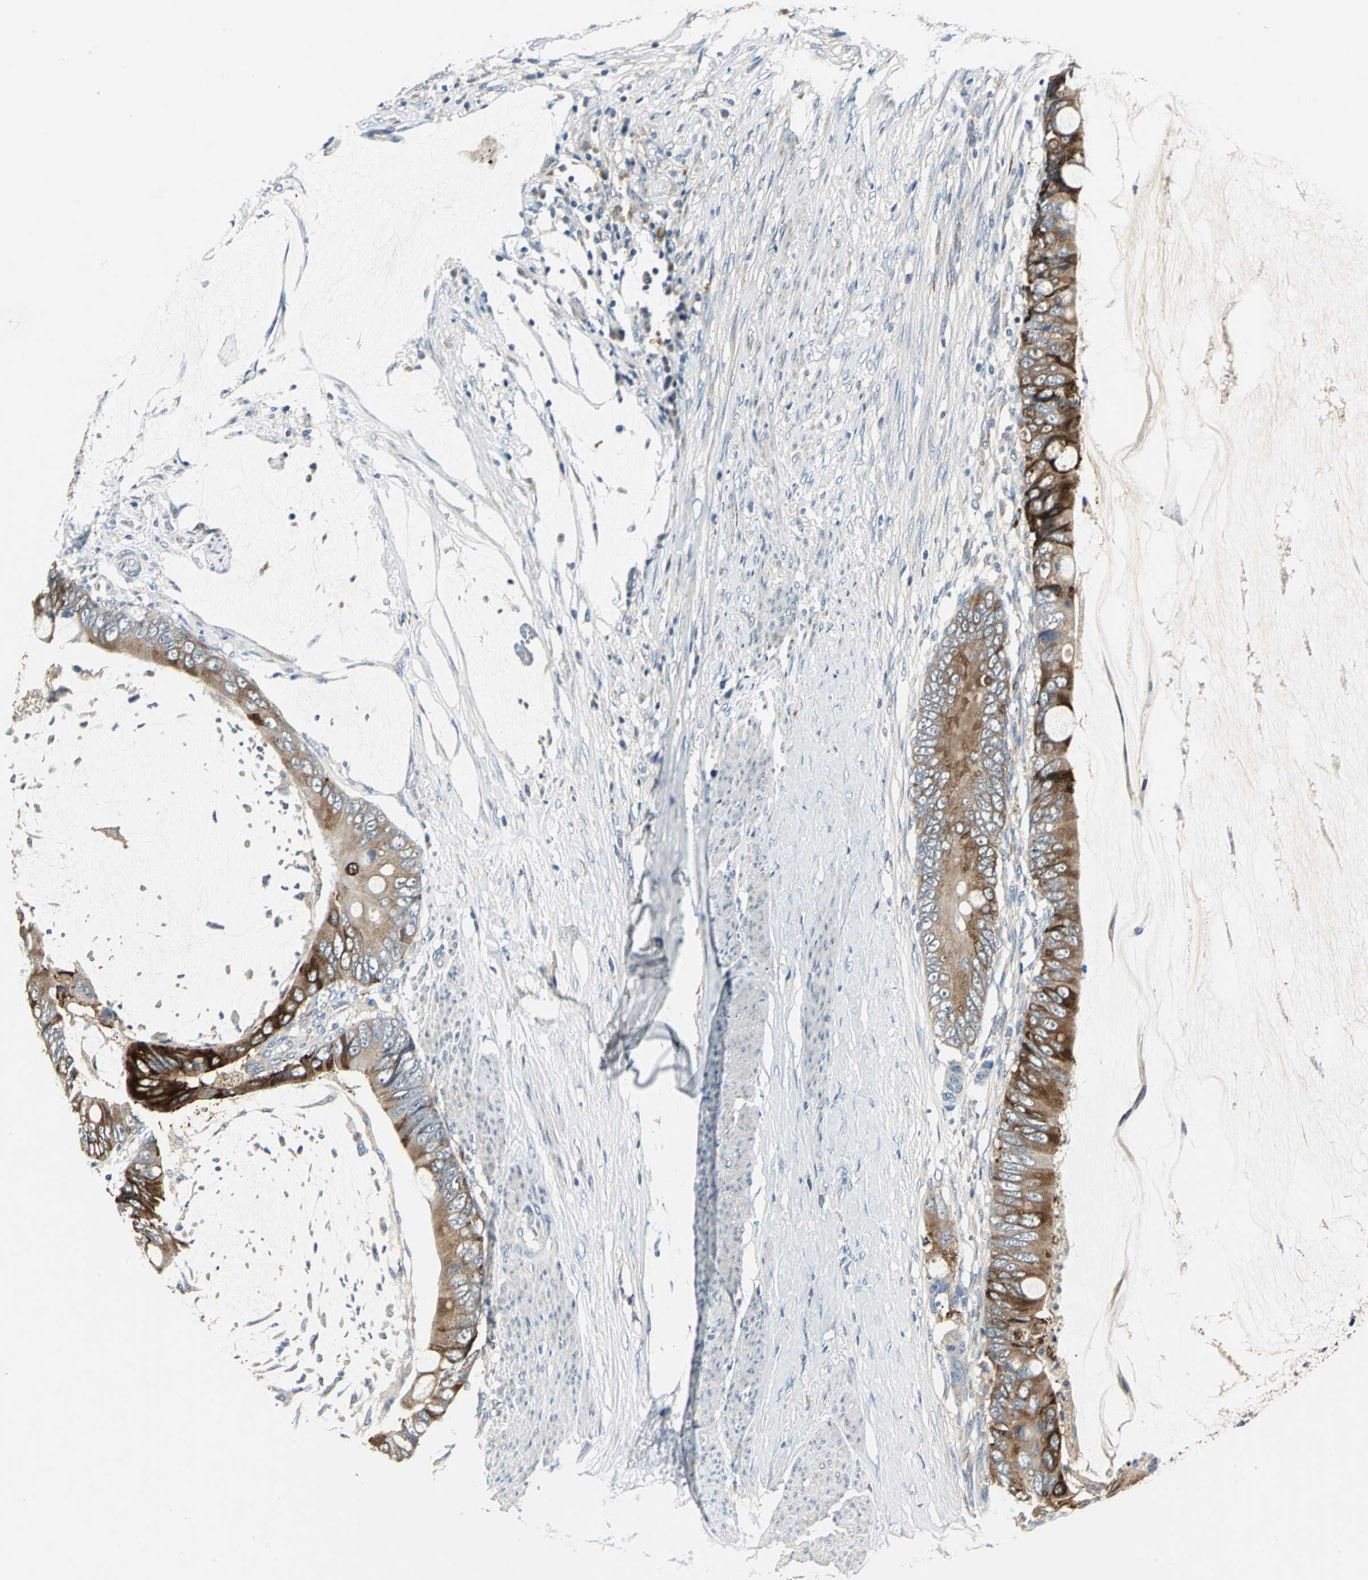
{"staining": {"intensity": "strong", "quantity": ">75%", "location": "cytoplasmic/membranous"}, "tissue": "colorectal cancer", "cell_type": "Tumor cells", "image_type": "cancer", "snomed": [{"axis": "morphology", "description": "Normal tissue, NOS"}, {"axis": "morphology", "description": "Adenocarcinoma, NOS"}, {"axis": "topography", "description": "Rectum"}, {"axis": "topography", "description": "Peripheral nerve tissue"}], "caption": "Protein expression analysis of human colorectal cancer reveals strong cytoplasmic/membranous staining in about >75% of tumor cells. Nuclei are stained in blue.", "gene": "B3GNT2", "patient": {"sex": "female", "age": 77}}